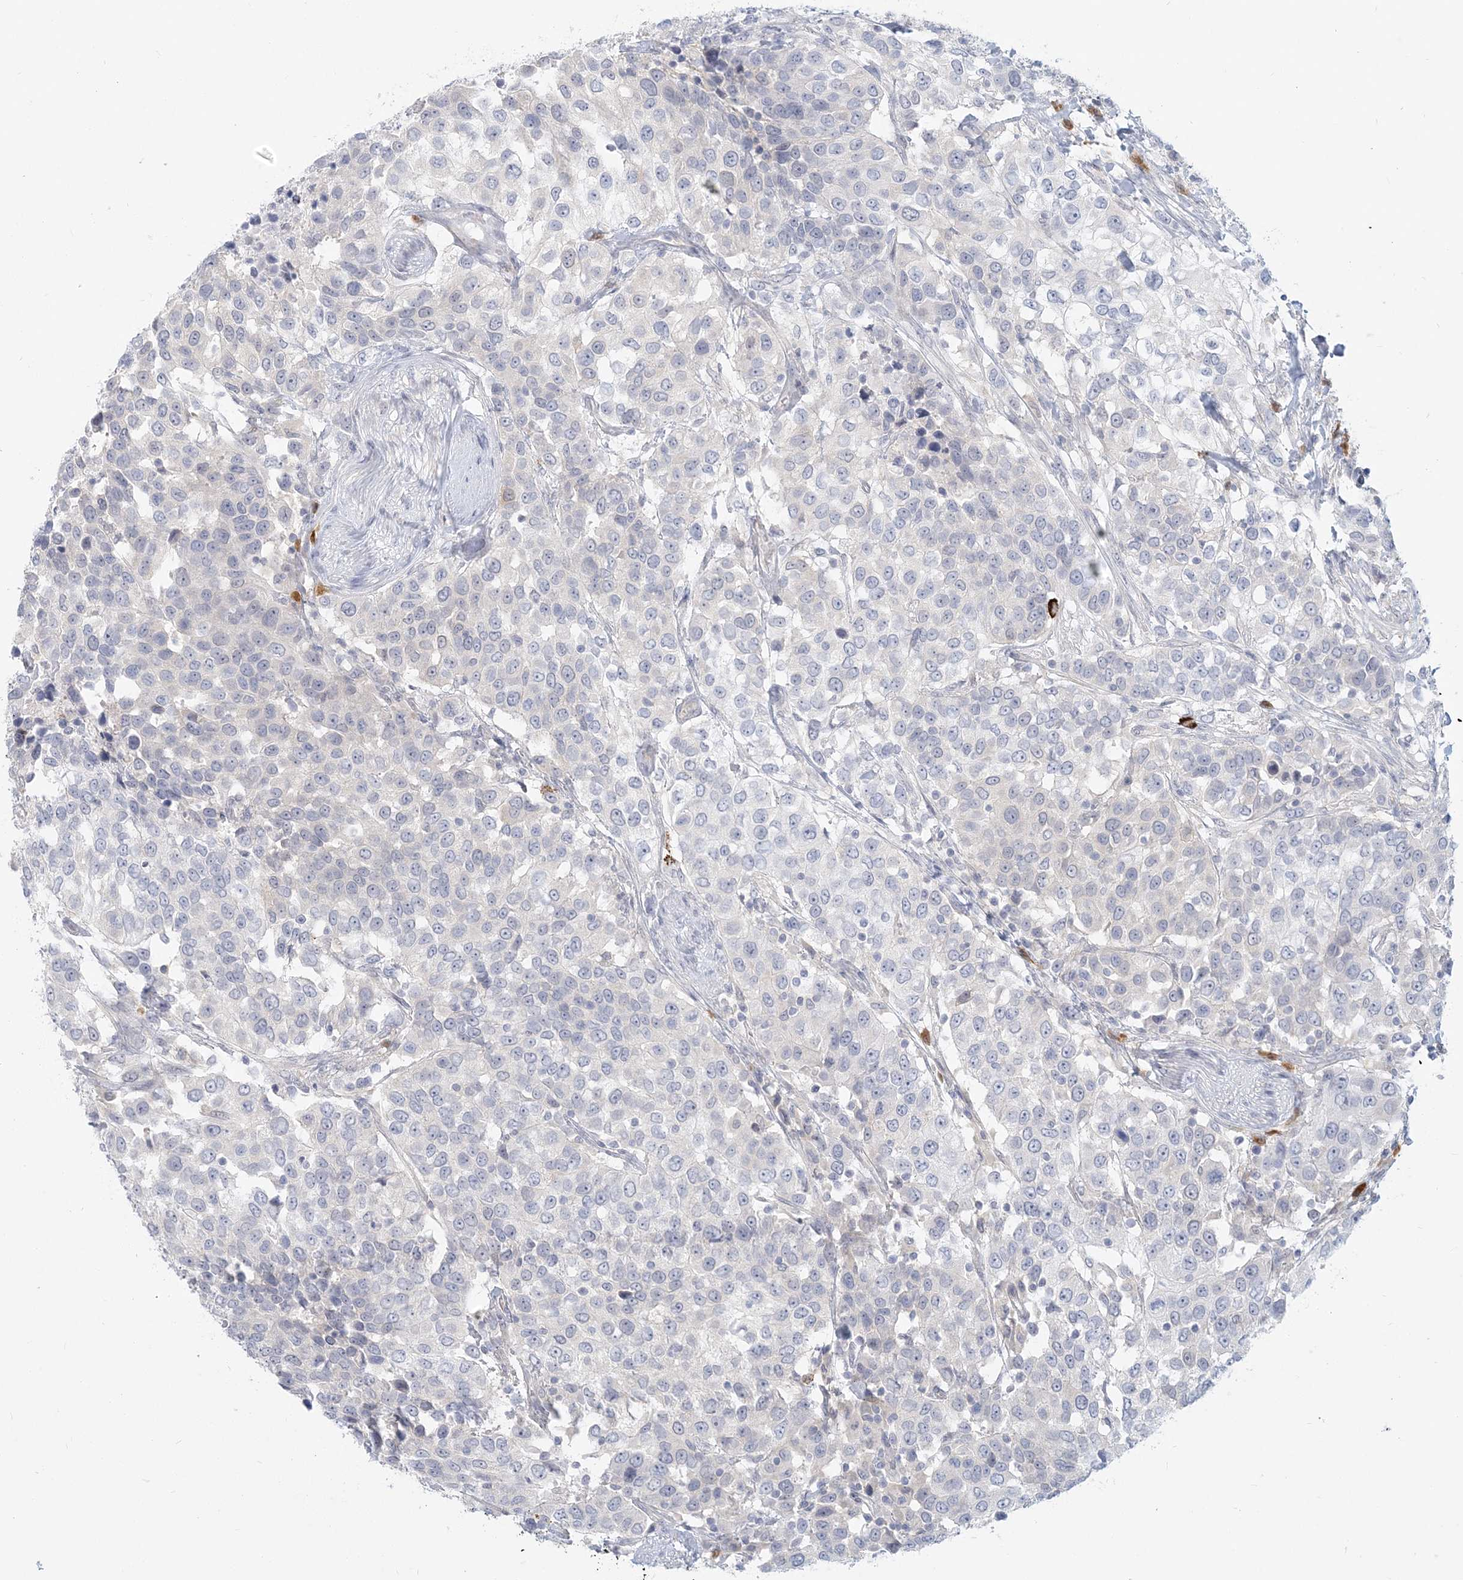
{"staining": {"intensity": "negative", "quantity": "none", "location": "none"}, "tissue": "urothelial cancer", "cell_type": "Tumor cells", "image_type": "cancer", "snomed": [{"axis": "morphology", "description": "Urothelial carcinoma, High grade"}, {"axis": "topography", "description": "Urinary bladder"}], "caption": "The micrograph demonstrates no staining of tumor cells in high-grade urothelial carcinoma.", "gene": "GMPPA", "patient": {"sex": "female", "age": 80}}